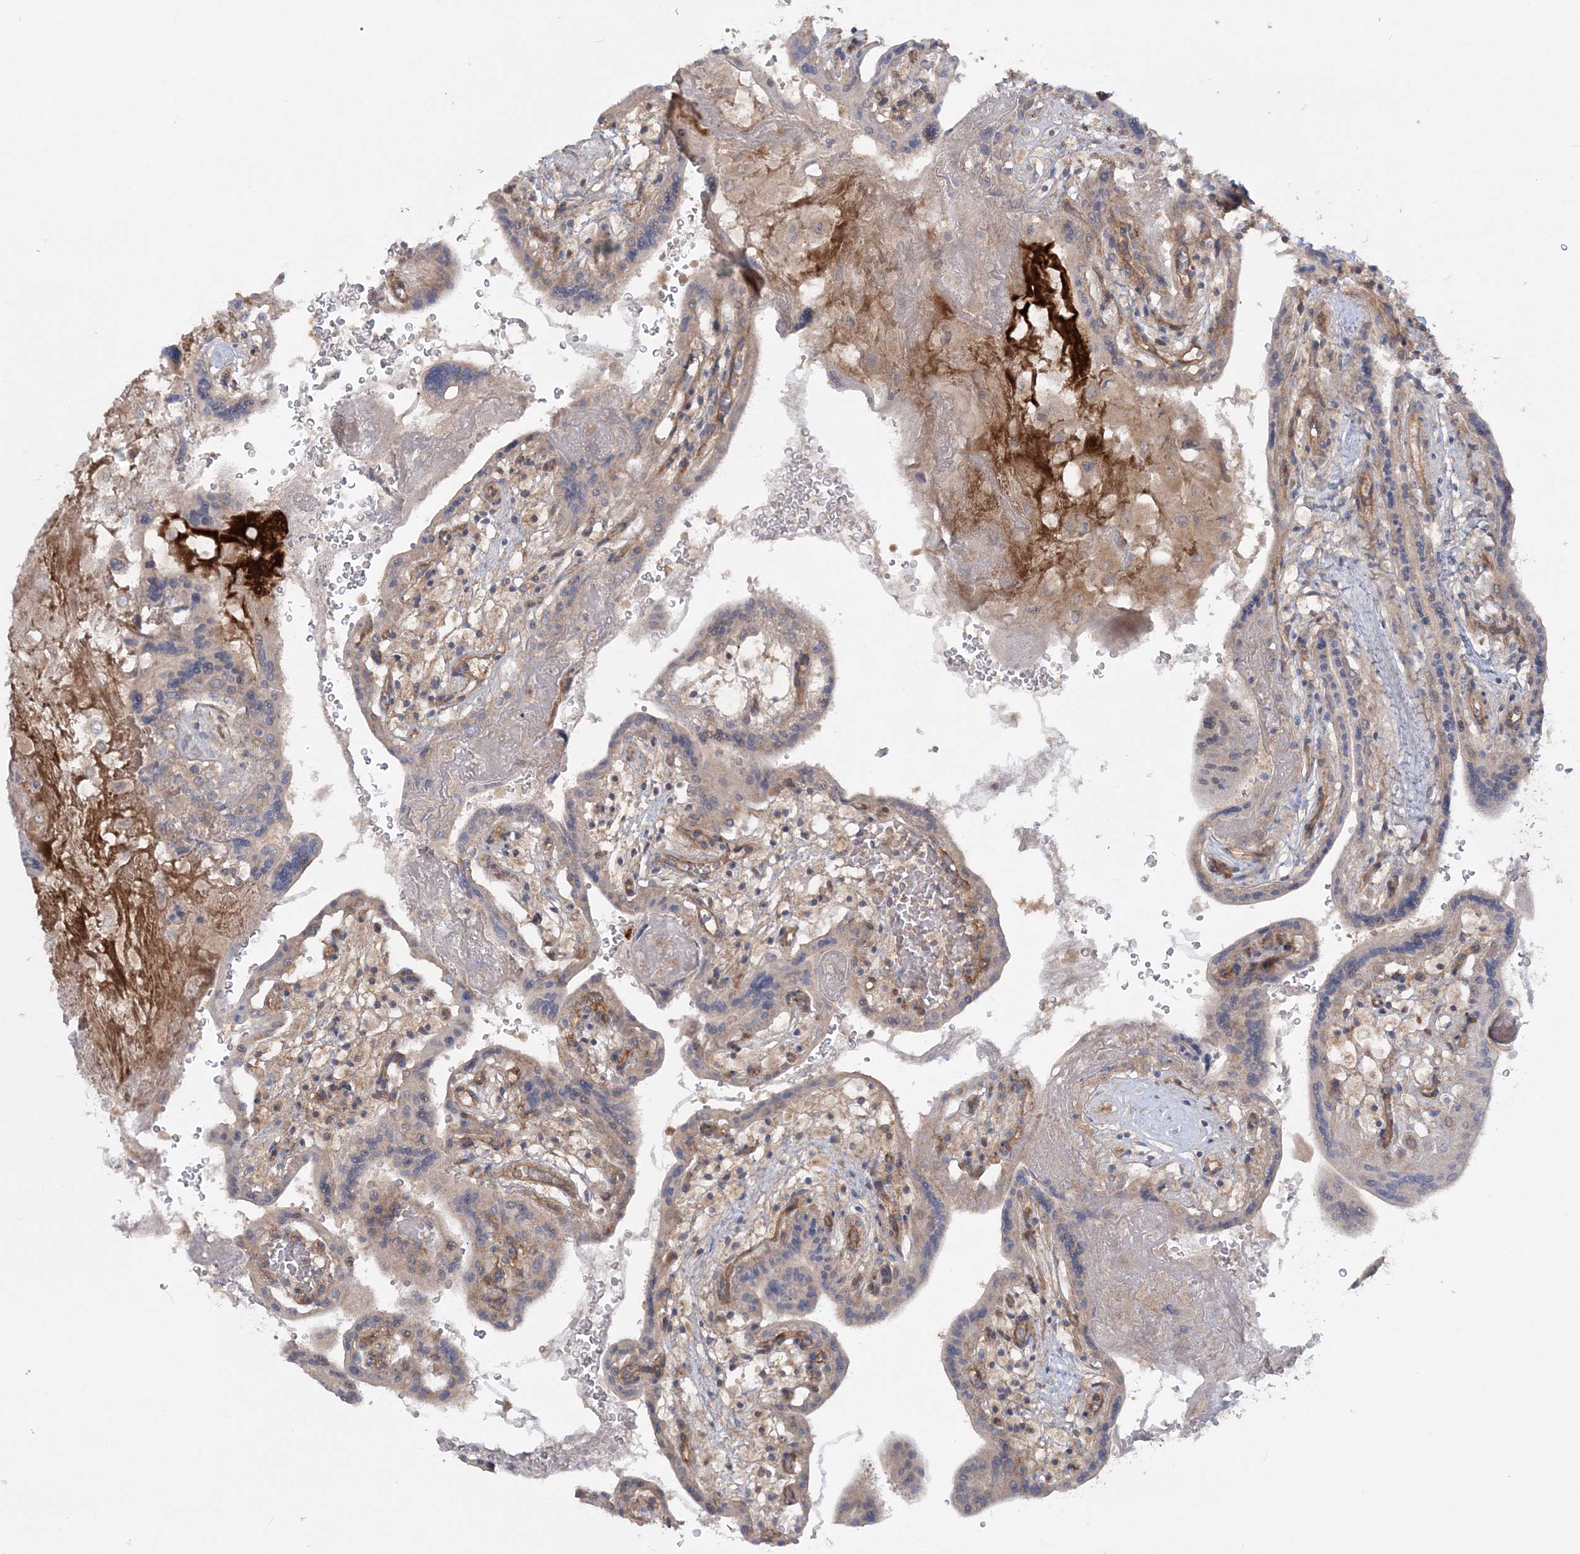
{"staining": {"intensity": "weak", "quantity": "25%-75%", "location": "cytoplasmic/membranous"}, "tissue": "placenta", "cell_type": "Trophoblastic cells", "image_type": "normal", "snomed": [{"axis": "morphology", "description": "Normal tissue, NOS"}, {"axis": "topography", "description": "Placenta"}], "caption": "Immunohistochemical staining of benign placenta demonstrates 25%-75% levels of weak cytoplasmic/membranous protein staining in approximately 25%-75% of trophoblastic cells.", "gene": "MOCS2", "patient": {"sex": "female", "age": 37}}